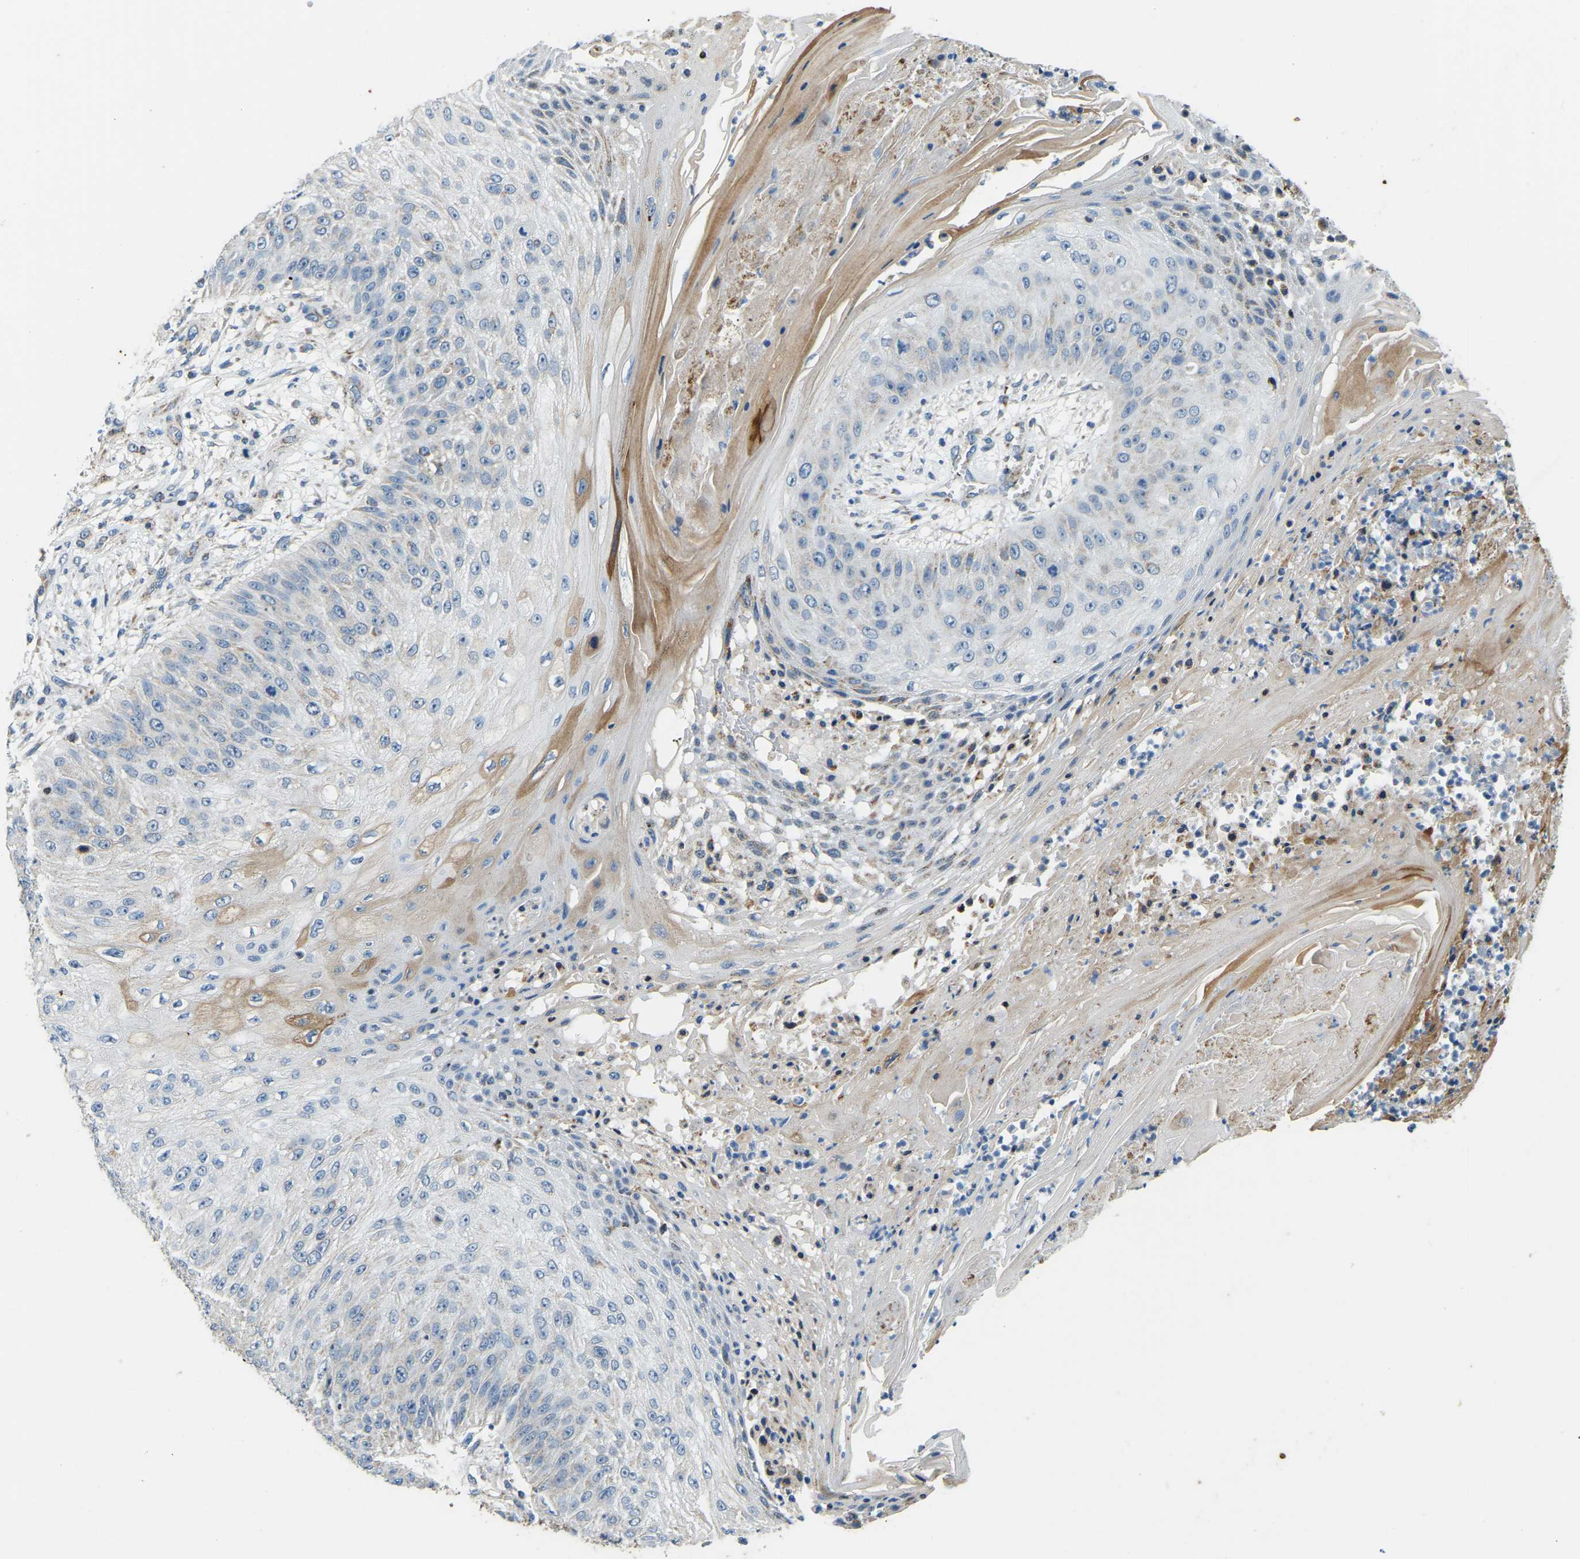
{"staining": {"intensity": "weak", "quantity": "<25%", "location": "cytoplasmic/membranous"}, "tissue": "skin cancer", "cell_type": "Tumor cells", "image_type": "cancer", "snomed": [{"axis": "morphology", "description": "Squamous cell carcinoma, NOS"}, {"axis": "topography", "description": "Skin"}], "caption": "A high-resolution photomicrograph shows IHC staining of skin cancer, which displays no significant positivity in tumor cells.", "gene": "ZNF200", "patient": {"sex": "female", "age": 80}}